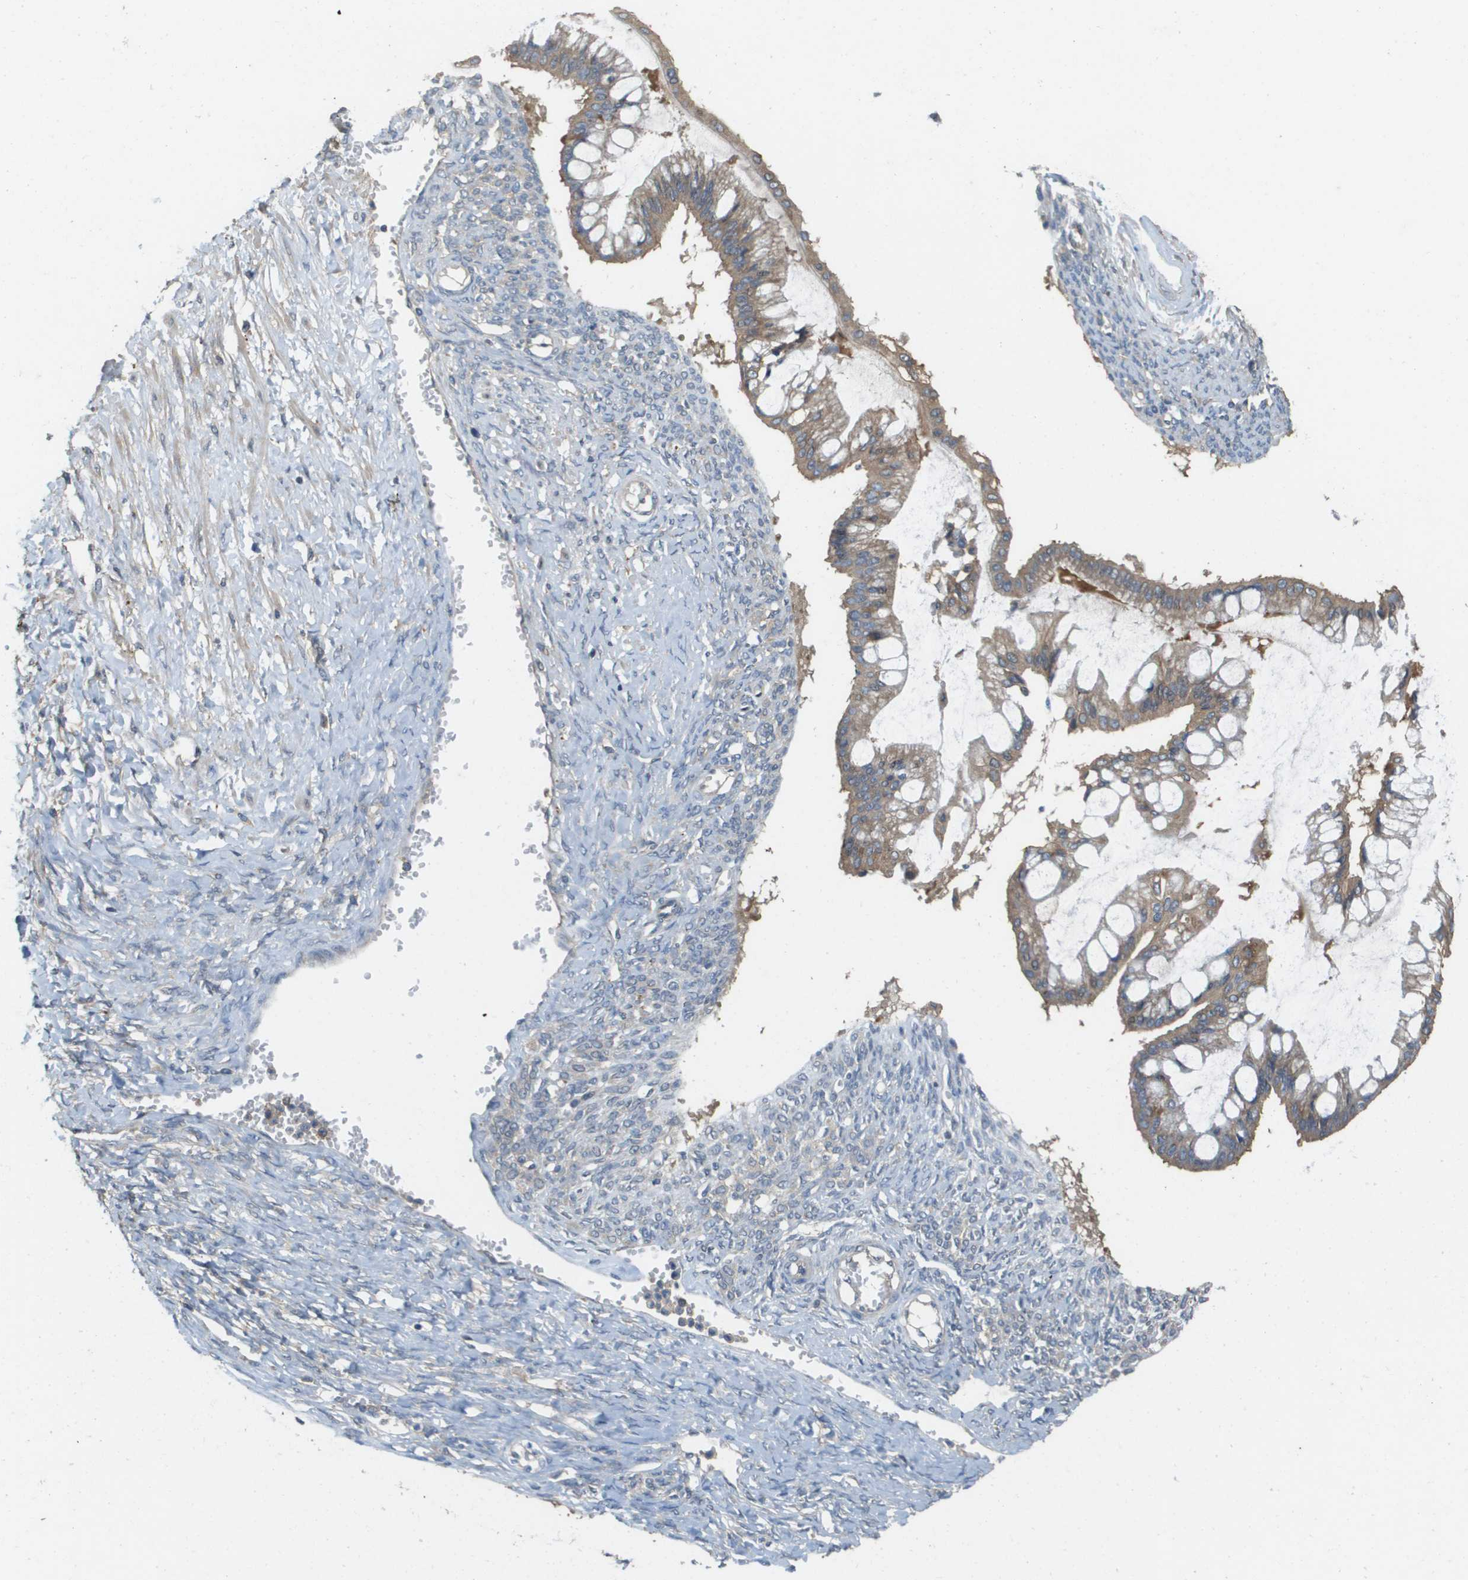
{"staining": {"intensity": "moderate", "quantity": ">75%", "location": "cytoplasmic/membranous"}, "tissue": "ovarian cancer", "cell_type": "Tumor cells", "image_type": "cancer", "snomed": [{"axis": "morphology", "description": "Cystadenocarcinoma, mucinous, NOS"}, {"axis": "topography", "description": "Ovary"}], "caption": "Protein expression analysis of human ovarian cancer reveals moderate cytoplasmic/membranous staining in approximately >75% of tumor cells.", "gene": "KRT23", "patient": {"sex": "female", "age": 73}}